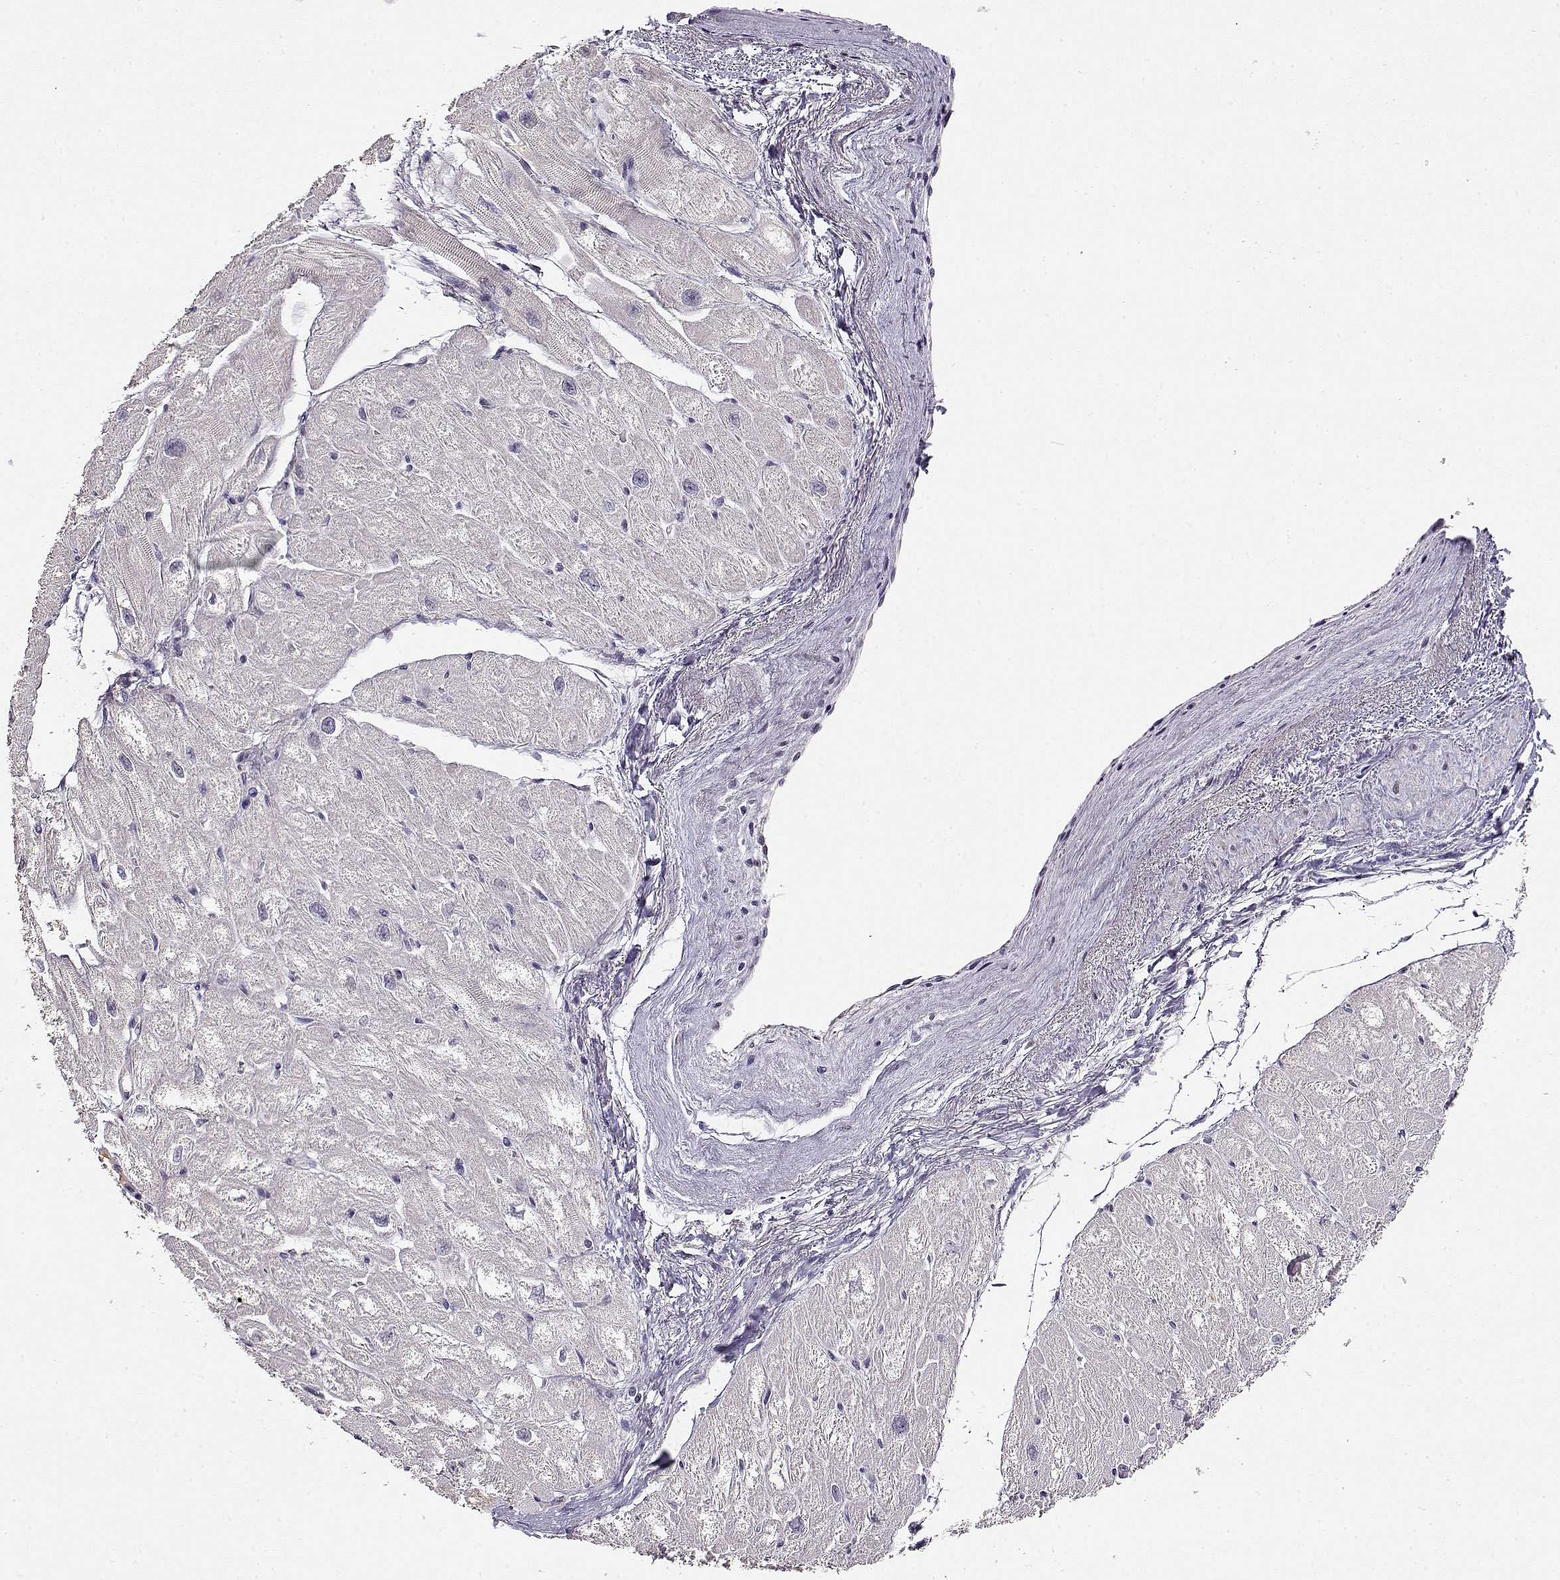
{"staining": {"intensity": "weak", "quantity": "<25%", "location": "cytoplasmic/membranous"}, "tissue": "heart muscle", "cell_type": "Cardiomyocytes", "image_type": "normal", "snomed": [{"axis": "morphology", "description": "Normal tissue, NOS"}, {"axis": "topography", "description": "Heart"}], "caption": "Immunohistochemistry (IHC) of normal heart muscle demonstrates no expression in cardiomyocytes. (DAB (3,3'-diaminobenzidine) immunohistochemistry visualized using brightfield microscopy, high magnification).", "gene": "TACR1", "patient": {"sex": "male", "age": 61}}